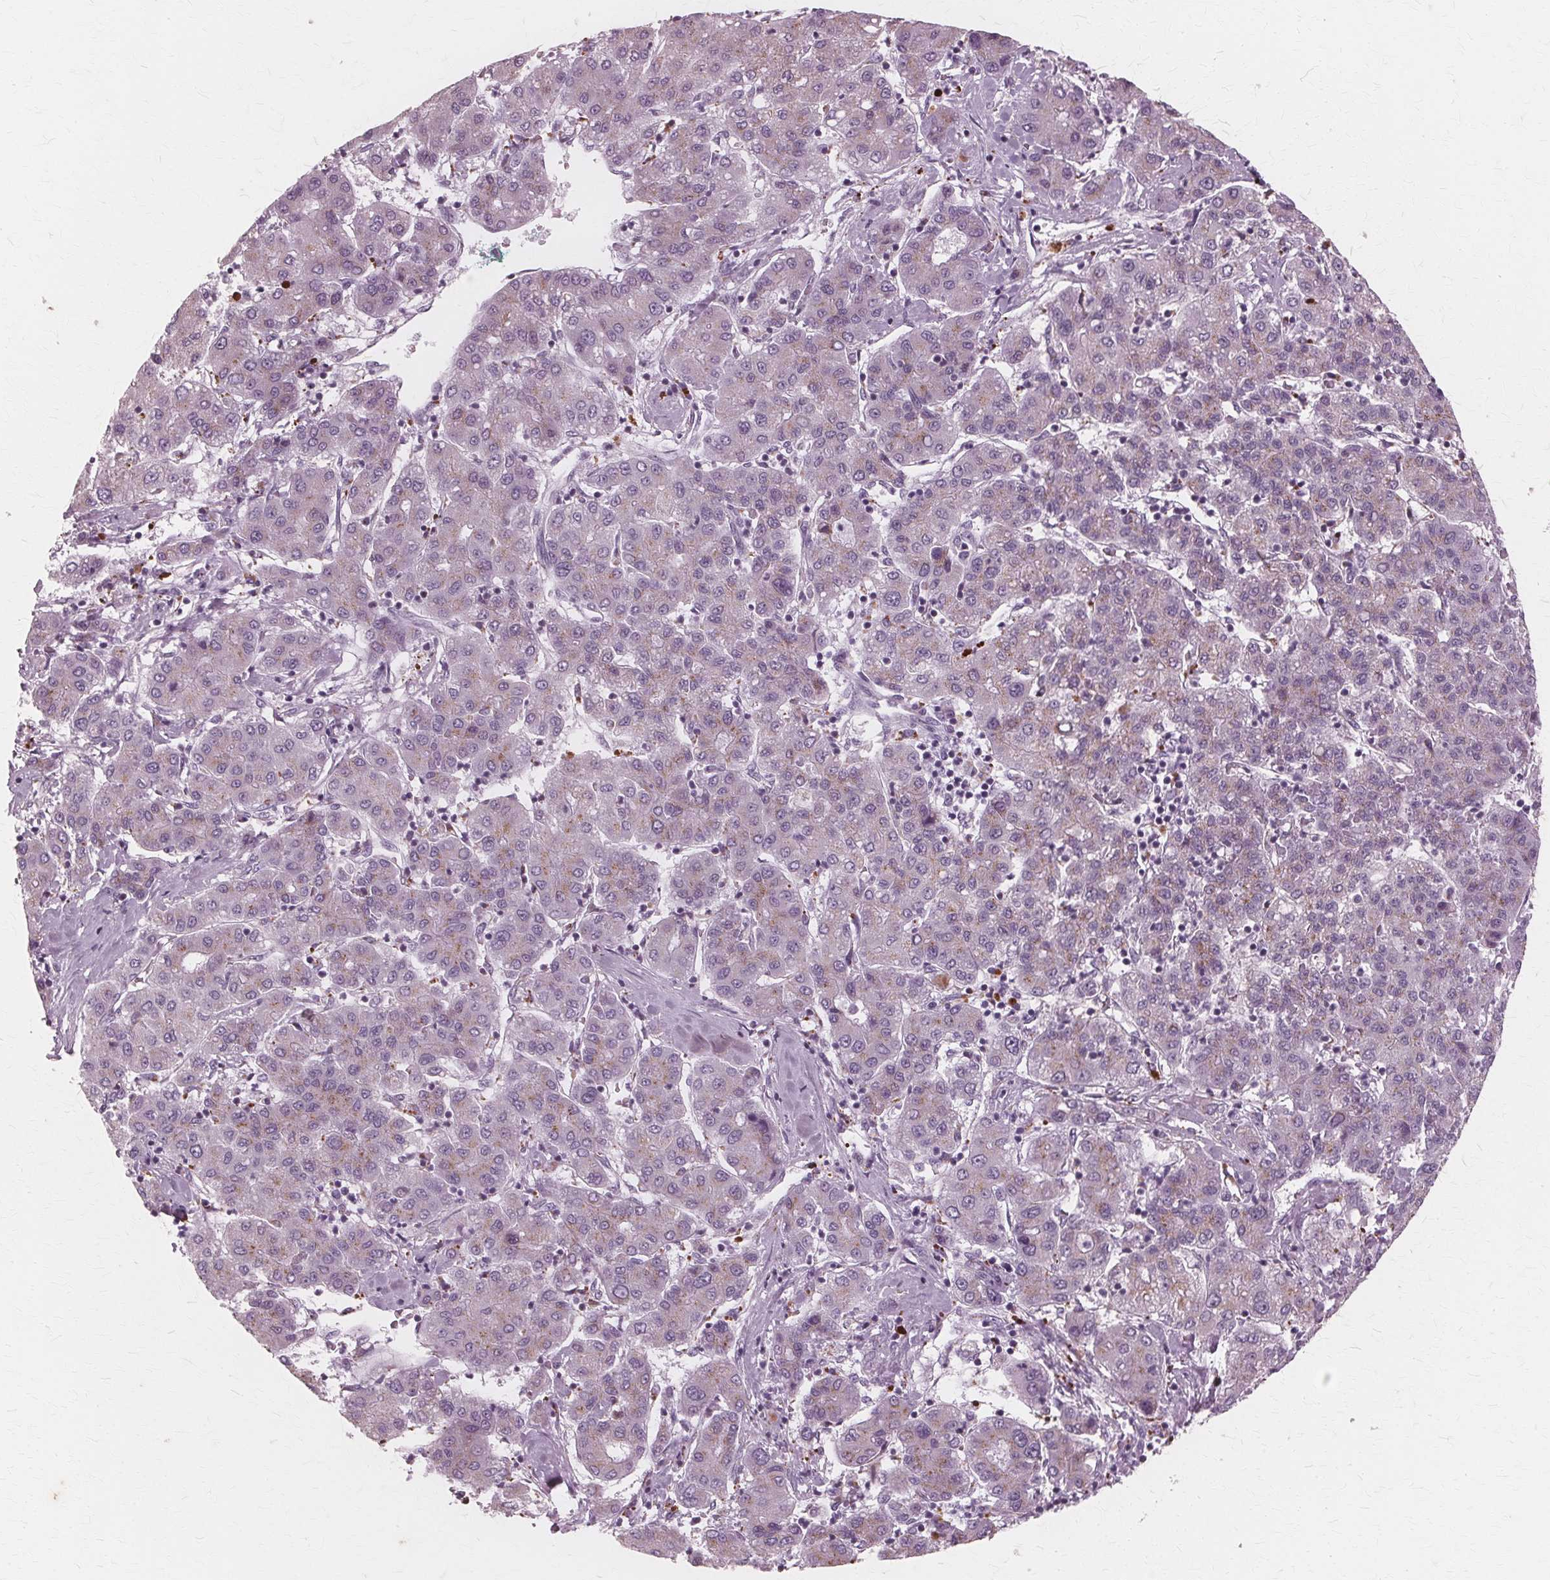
{"staining": {"intensity": "weak", "quantity": "25%-75%", "location": "cytoplasmic/membranous"}, "tissue": "liver cancer", "cell_type": "Tumor cells", "image_type": "cancer", "snomed": [{"axis": "morphology", "description": "Carcinoma, Hepatocellular, NOS"}, {"axis": "topography", "description": "Liver"}], "caption": "A histopathology image of human liver cancer (hepatocellular carcinoma) stained for a protein shows weak cytoplasmic/membranous brown staining in tumor cells.", "gene": "DNASE2", "patient": {"sex": "male", "age": 65}}